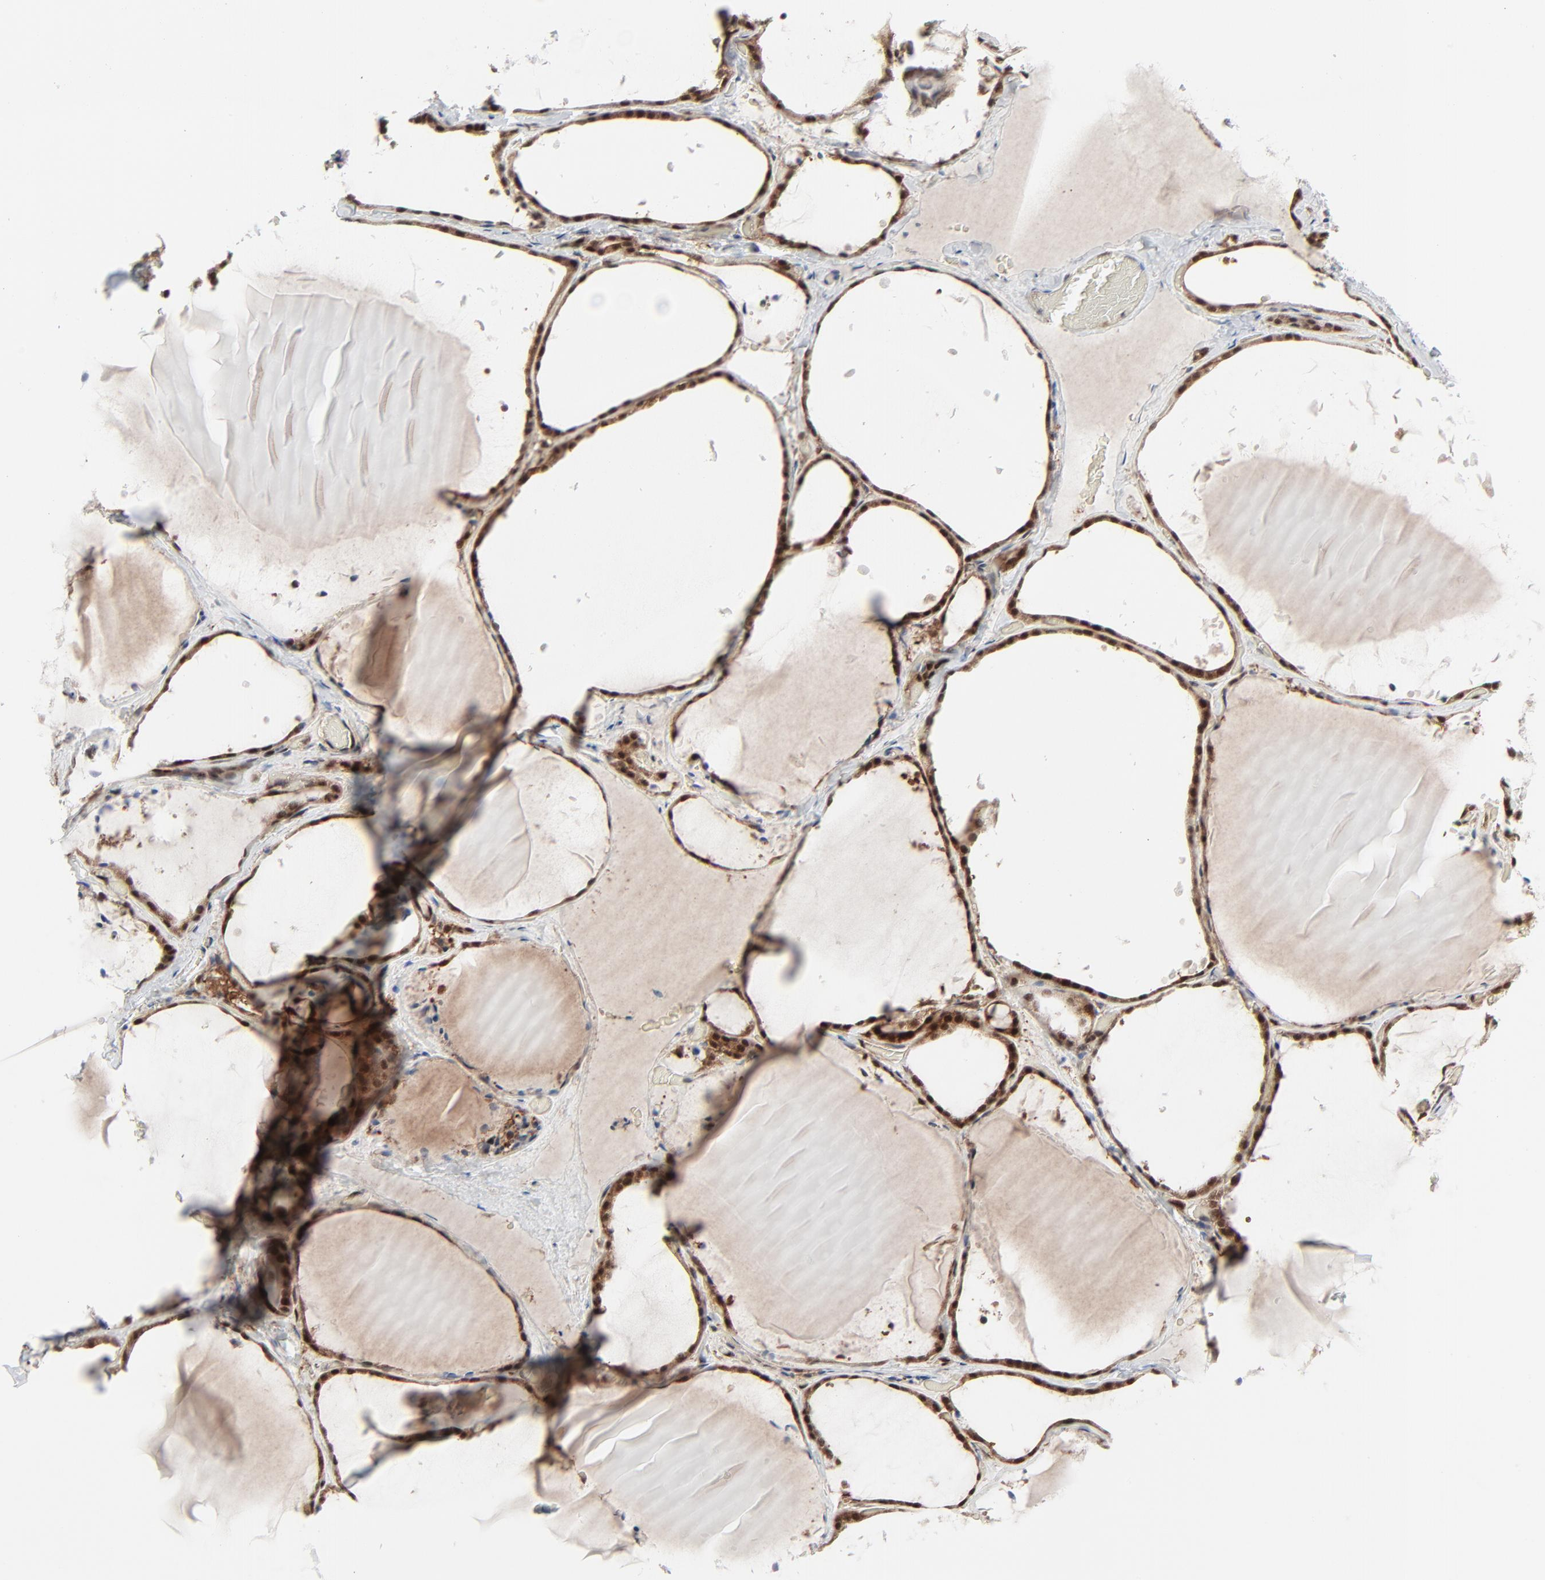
{"staining": {"intensity": "moderate", "quantity": ">75%", "location": "cytoplasmic/membranous,nuclear"}, "tissue": "thyroid gland", "cell_type": "Glandular cells", "image_type": "normal", "snomed": [{"axis": "morphology", "description": "Normal tissue, NOS"}, {"axis": "topography", "description": "Thyroid gland"}], "caption": "IHC staining of normal thyroid gland, which exhibits medium levels of moderate cytoplasmic/membranous,nuclear expression in about >75% of glandular cells indicating moderate cytoplasmic/membranous,nuclear protein staining. The staining was performed using DAB (brown) for protein detection and nuclei were counterstained in hematoxylin (blue).", "gene": "AKT1", "patient": {"sex": "female", "age": 22}}